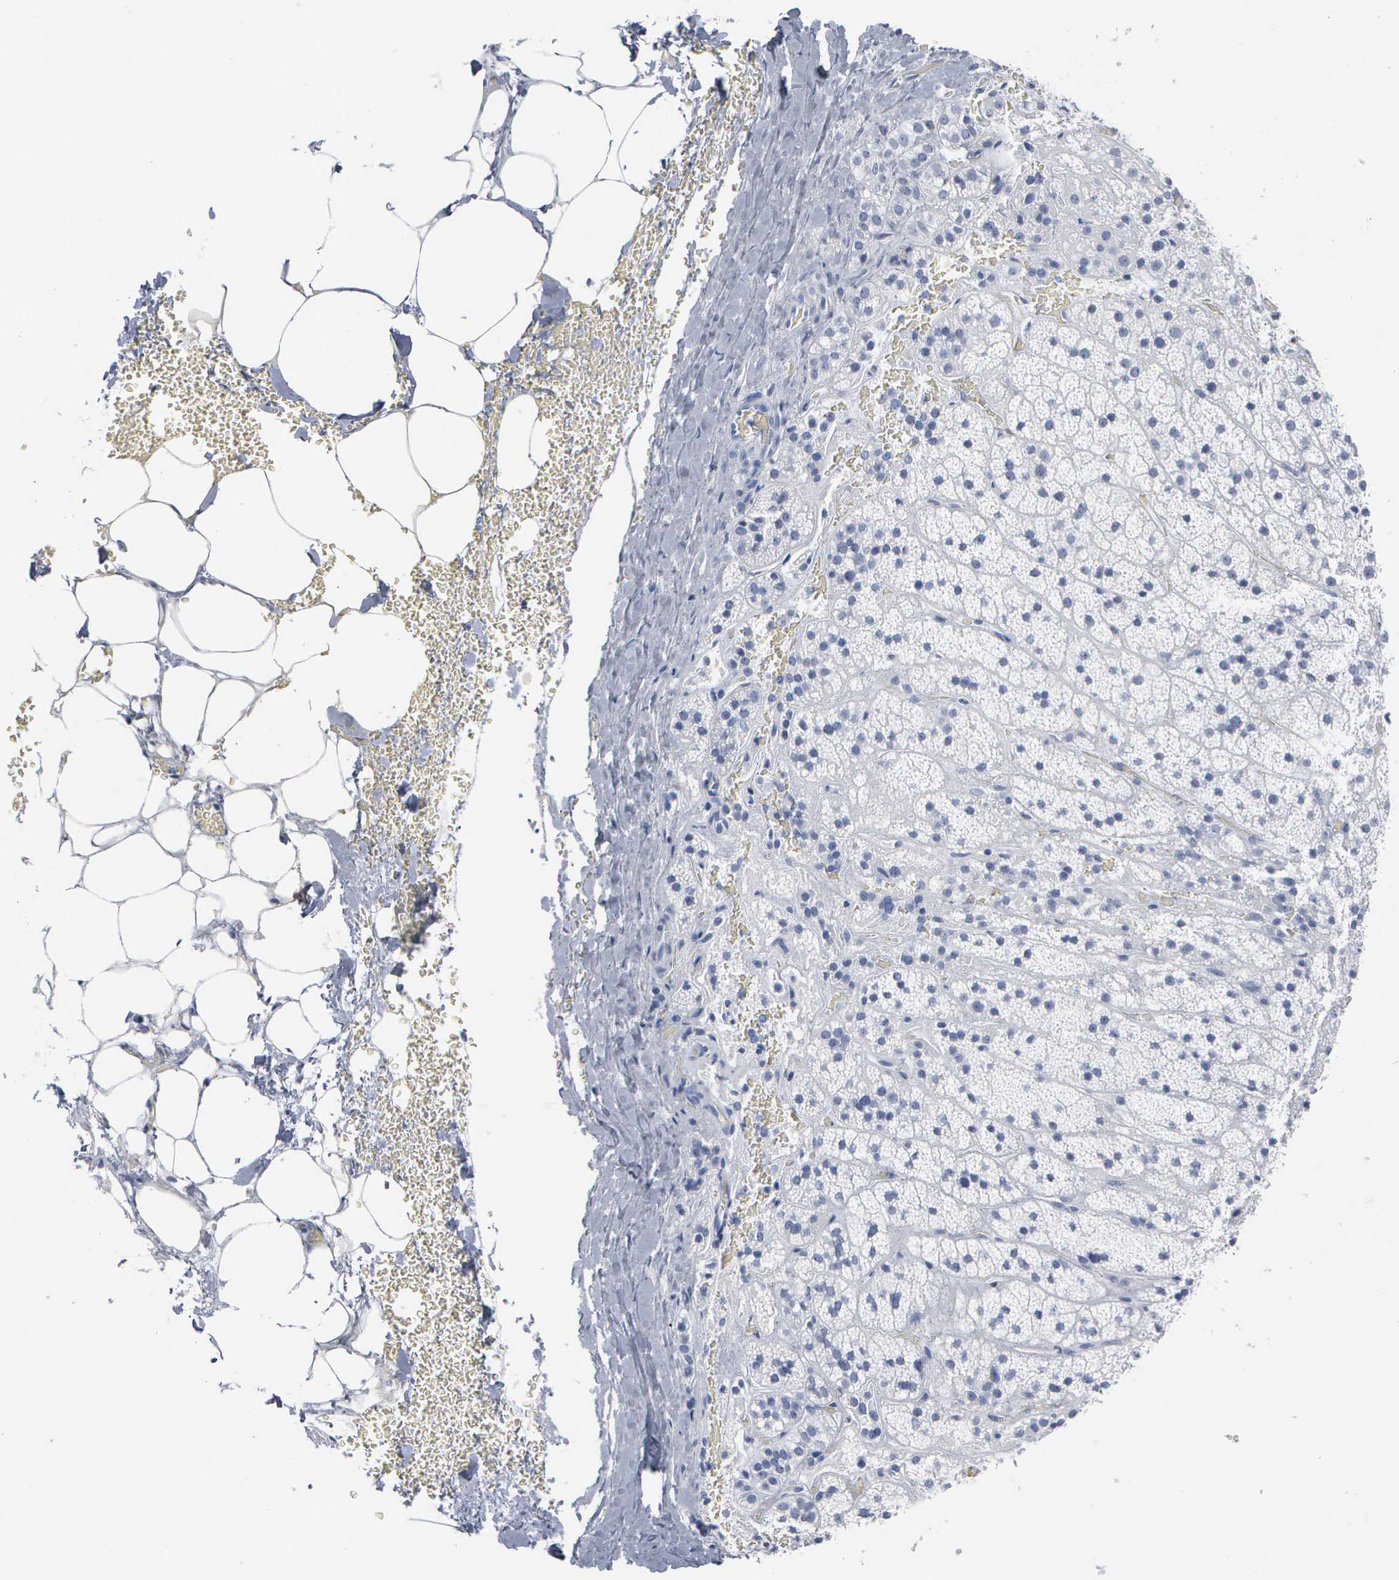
{"staining": {"intensity": "negative", "quantity": "none", "location": "none"}, "tissue": "adrenal gland", "cell_type": "Glandular cells", "image_type": "normal", "snomed": [{"axis": "morphology", "description": "Normal tissue, NOS"}, {"axis": "topography", "description": "Adrenal gland"}], "caption": "There is no significant expression in glandular cells of adrenal gland. The staining is performed using DAB brown chromogen with nuclei counter-stained in using hematoxylin.", "gene": "CCNB1", "patient": {"sex": "male", "age": 57}}